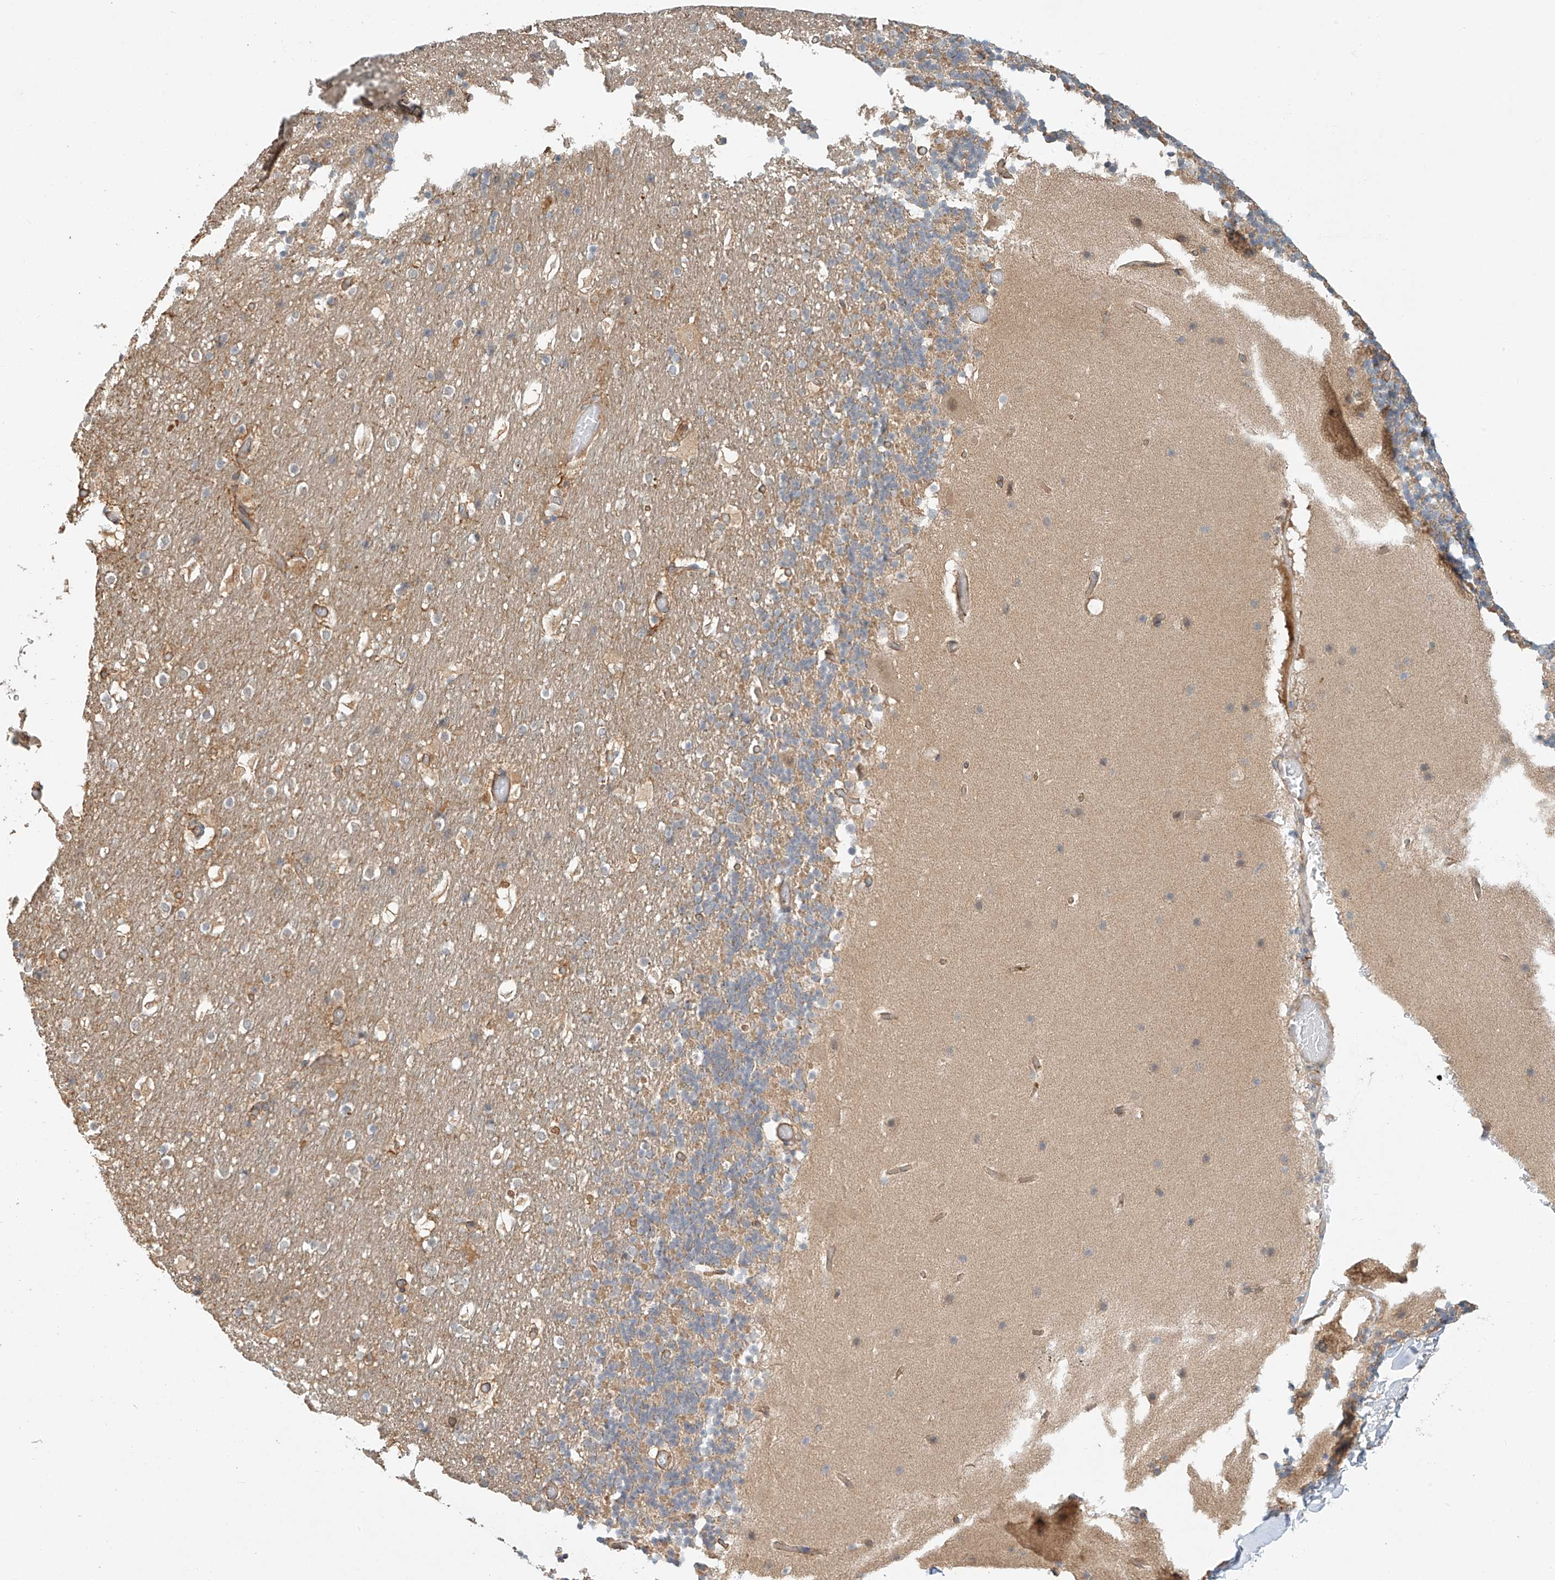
{"staining": {"intensity": "moderate", "quantity": "25%-75%", "location": "cytoplasmic/membranous"}, "tissue": "cerebellum", "cell_type": "Cells in granular layer", "image_type": "normal", "snomed": [{"axis": "morphology", "description": "Normal tissue, NOS"}, {"axis": "topography", "description": "Cerebellum"}], "caption": "The photomicrograph demonstrates staining of unremarkable cerebellum, revealing moderate cytoplasmic/membranous protein staining (brown color) within cells in granular layer.", "gene": "CSMD3", "patient": {"sex": "male", "age": 57}}